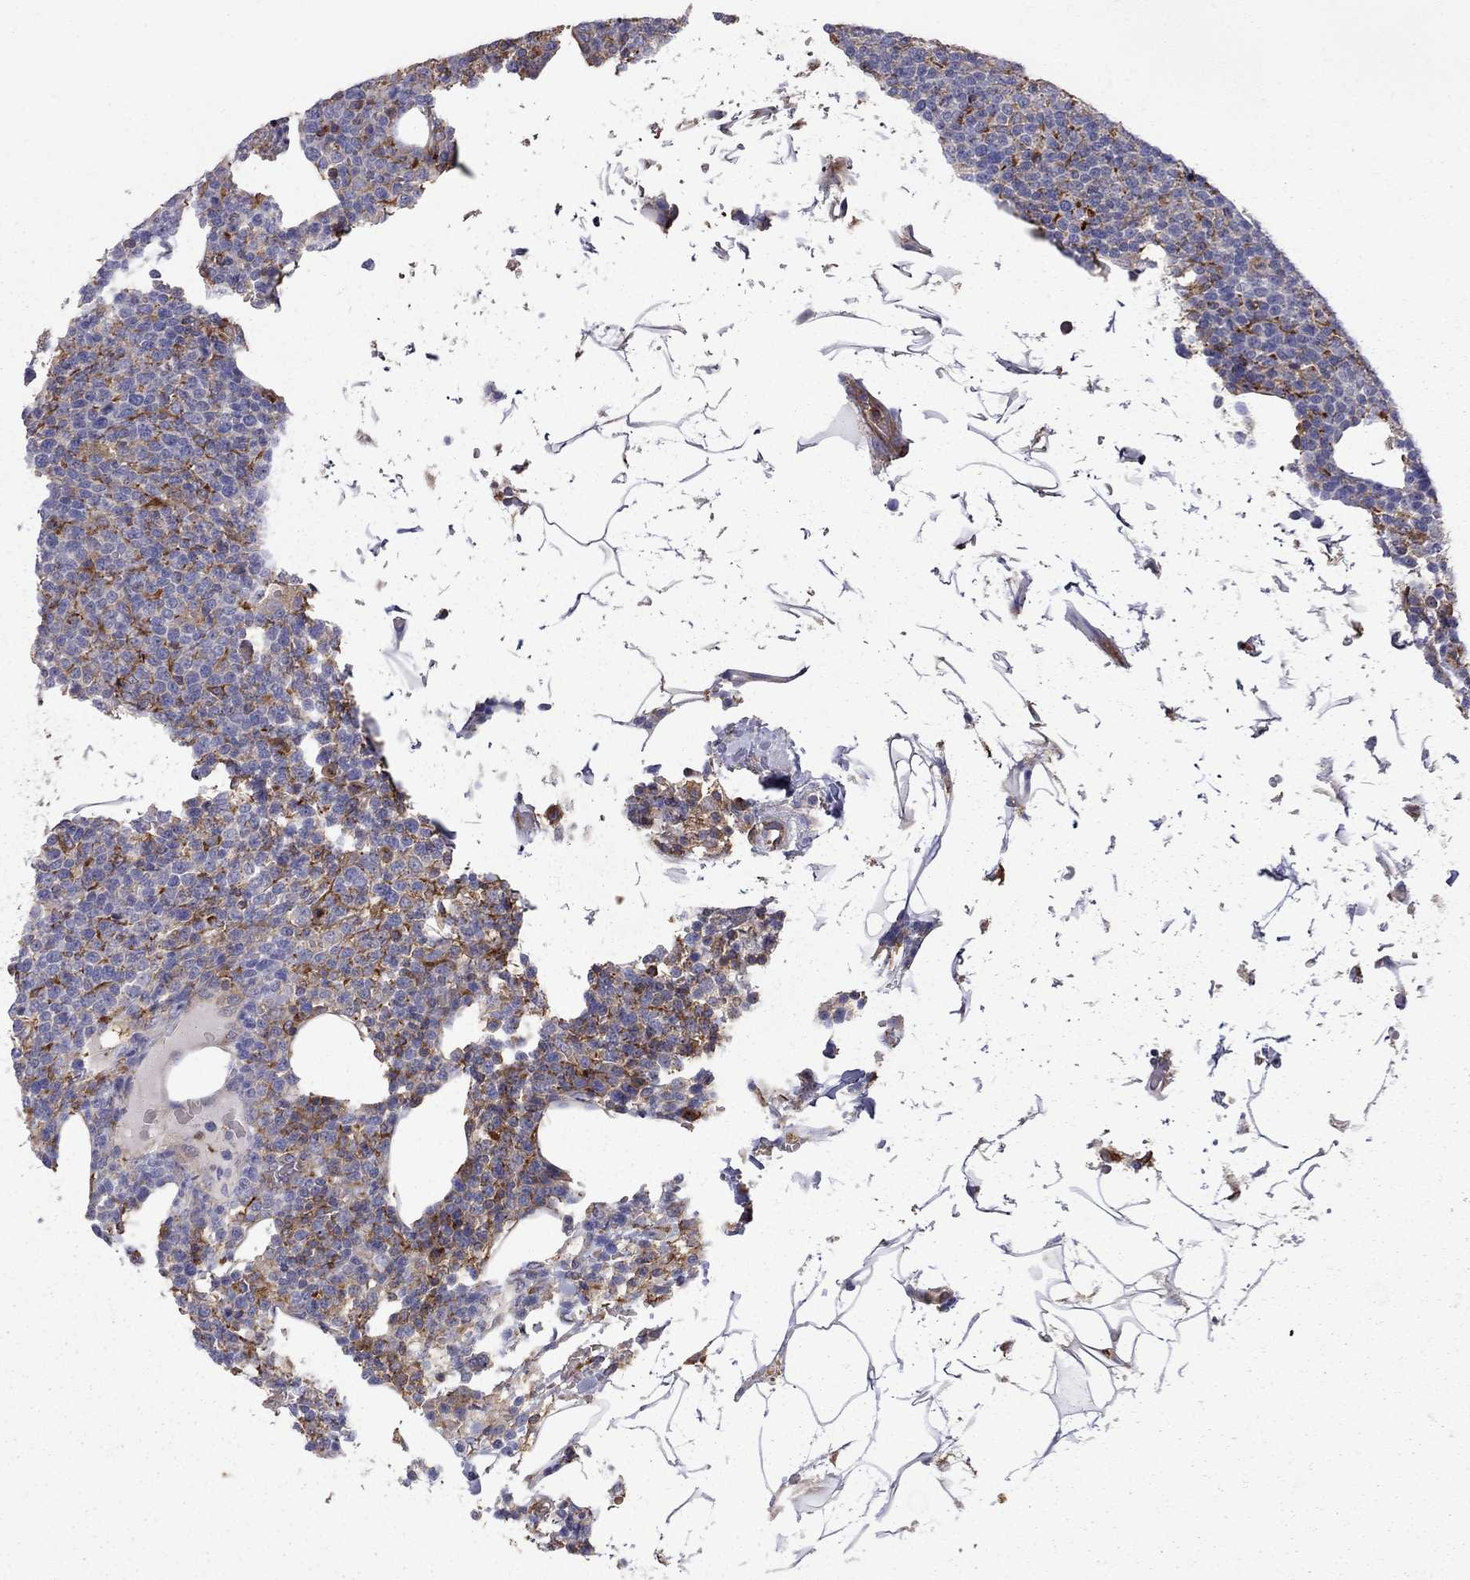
{"staining": {"intensity": "strong", "quantity": "<25%", "location": "cytoplasmic/membranous"}, "tissue": "lymphoma", "cell_type": "Tumor cells", "image_type": "cancer", "snomed": [{"axis": "morphology", "description": "Malignant lymphoma, non-Hodgkin's type, High grade"}, {"axis": "topography", "description": "Lymph node"}], "caption": "The histopathology image reveals a brown stain indicating the presence of a protein in the cytoplasmic/membranous of tumor cells in high-grade malignant lymphoma, non-Hodgkin's type.", "gene": "EIF4E3", "patient": {"sex": "male", "age": 61}}